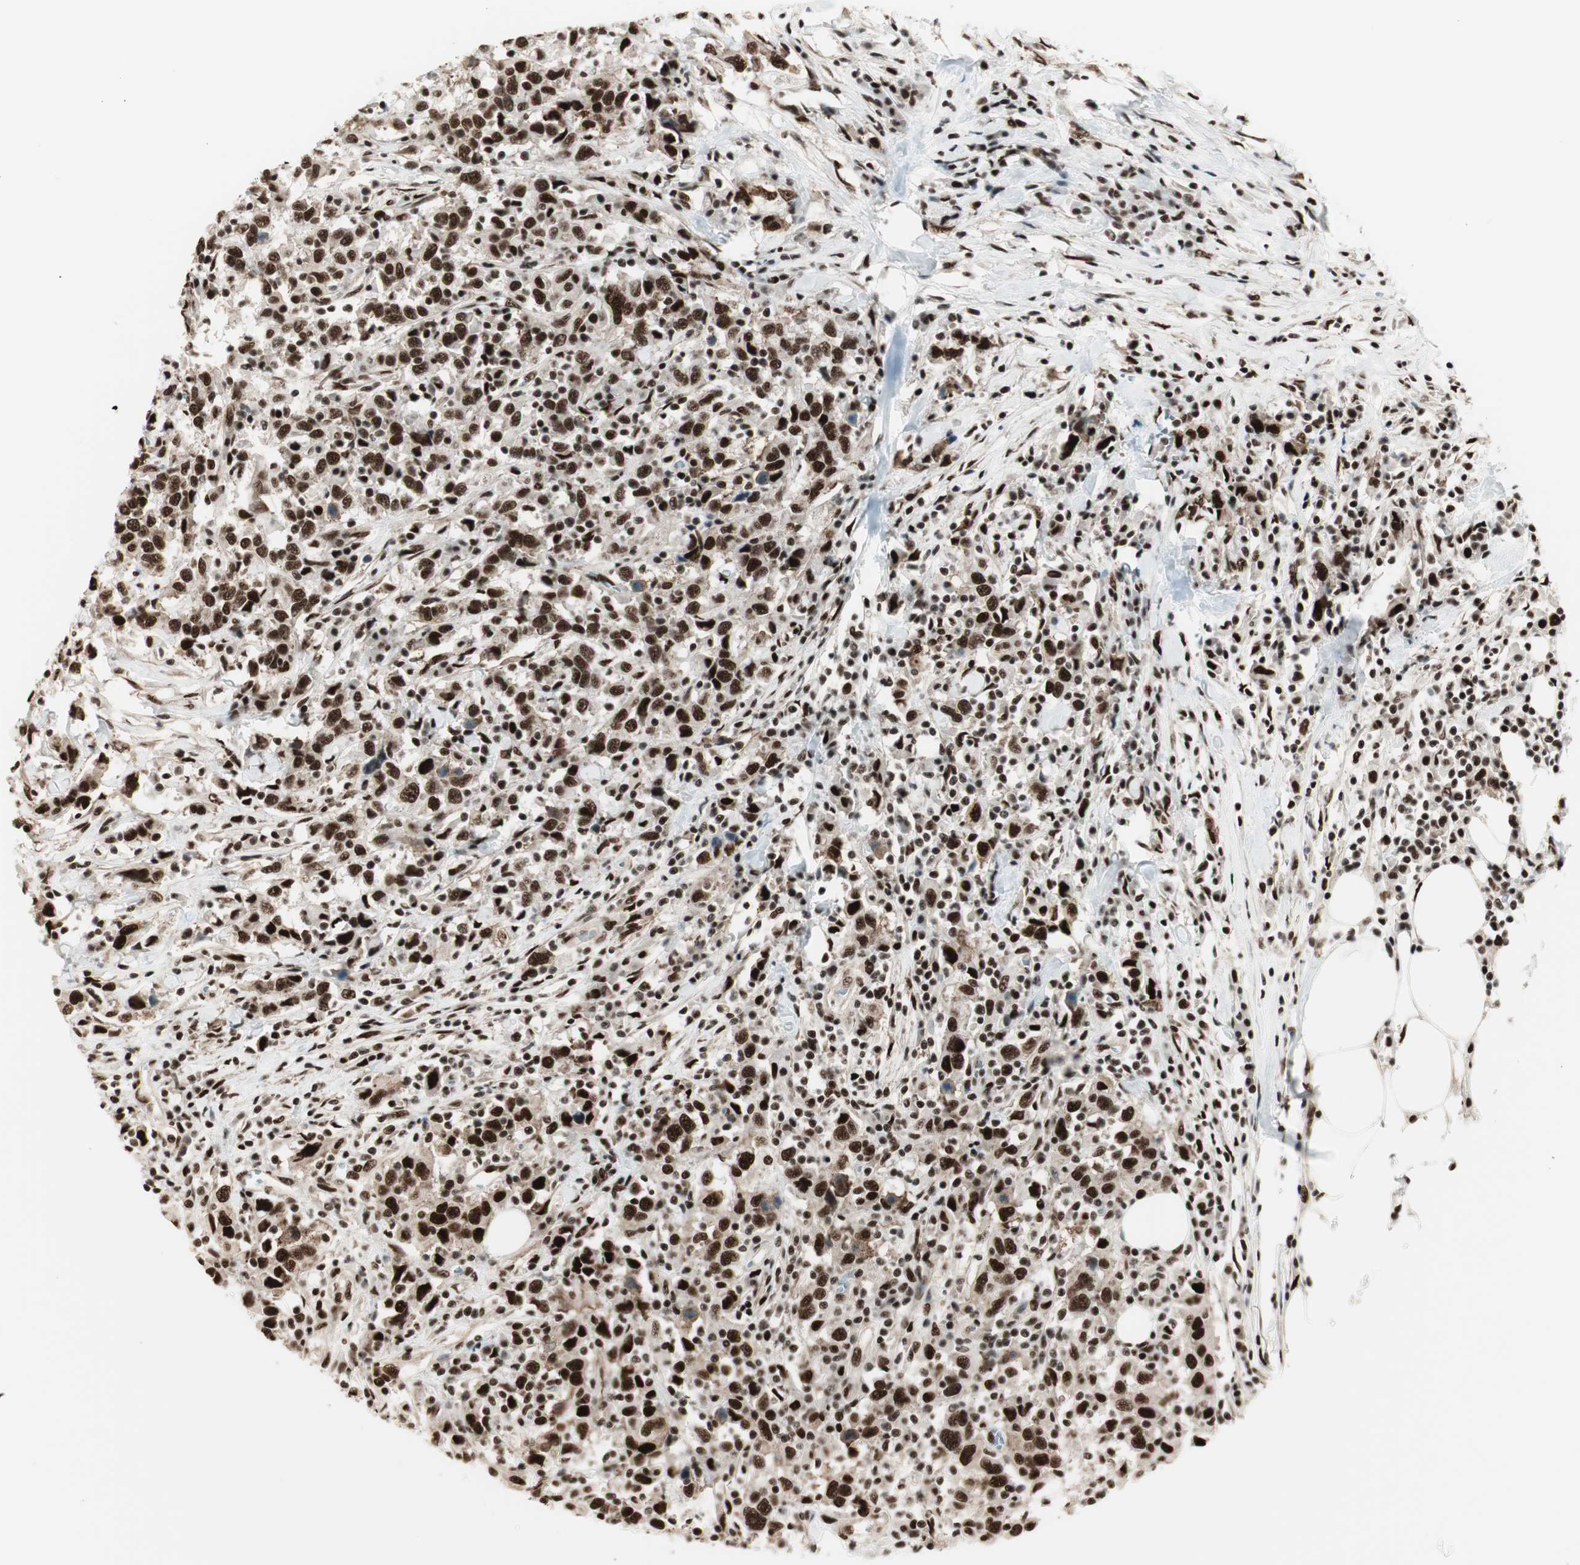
{"staining": {"intensity": "strong", "quantity": ">75%", "location": "nuclear"}, "tissue": "urothelial cancer", "cell_type": "Tumor cells", "image_type": "cancer", "snomed": [{"axis": "morphology", "description": "Urothelial carcinoma, High grade"}, {"axis": "topography", "description": "Urinary bladder"}], "caption": "Strong nuclear protein expression is appreciated in approximately >75% of tumor cells in urothelial cancer. (DAB = brown stain, brightfield microscopy at high magnification).", "gene": "HEXIM1", "patient": {"sex": "male", "age": 61}}